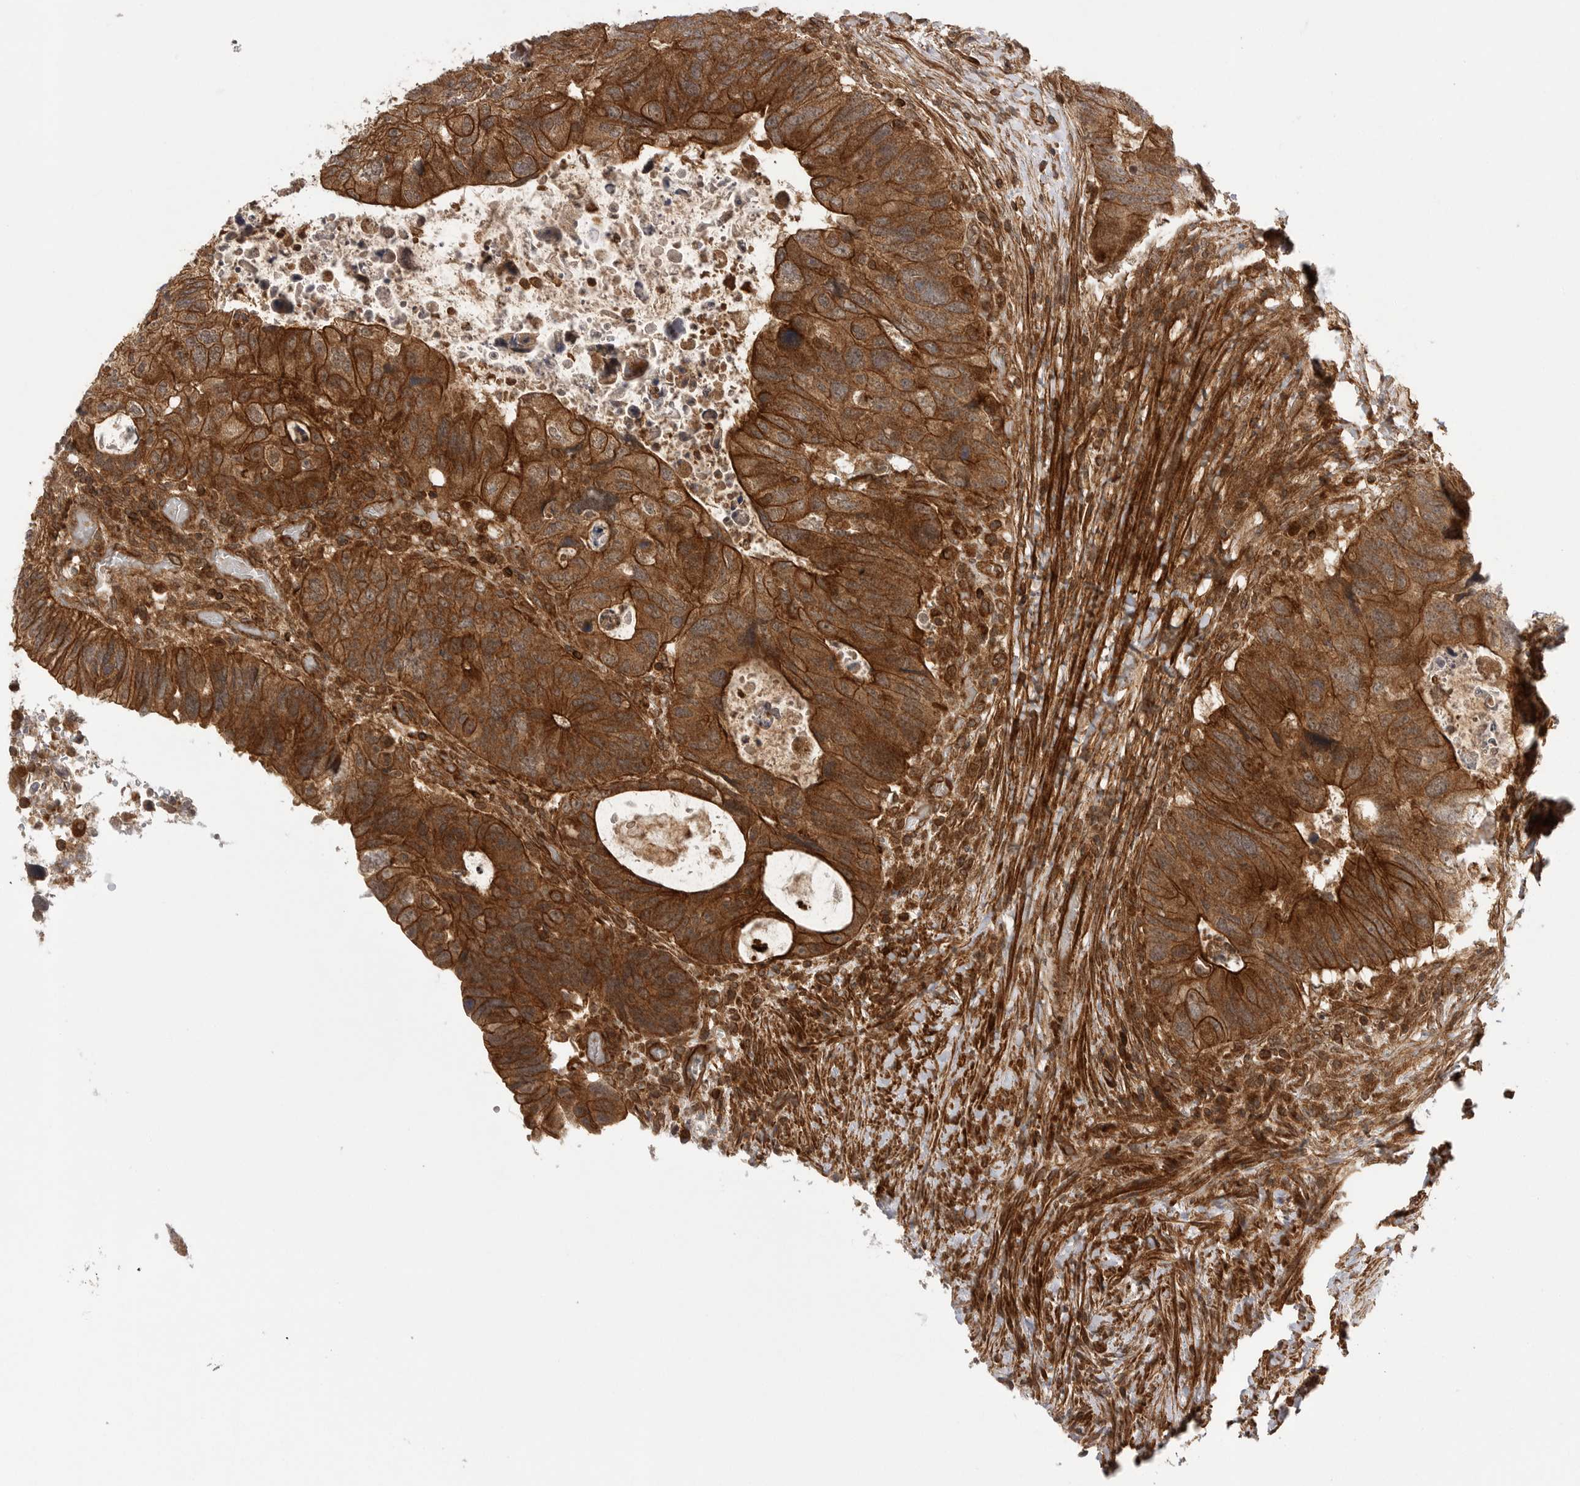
{"staining": {"intensity": "strong", "quantity": ">75%", "location": "cytoplasmic/membranous"}, "tissue": "colorectal cancer", "cell_type": "Tumor cells", "image_type": "cancer", "snomed": [{"axis": "morphology", "description": "Adenocarcinoma, NOS"}, {"axis": "topography", "description": "Rectum"}], "caption": "A high amount of strong cytoplasmic/membranous staining is seen in approximately >75% of tumor cells in adenocarcinoma (colorectal) tissue.", "gene": "PRDX4", "patient": {"sex": "male", "age": 59}}